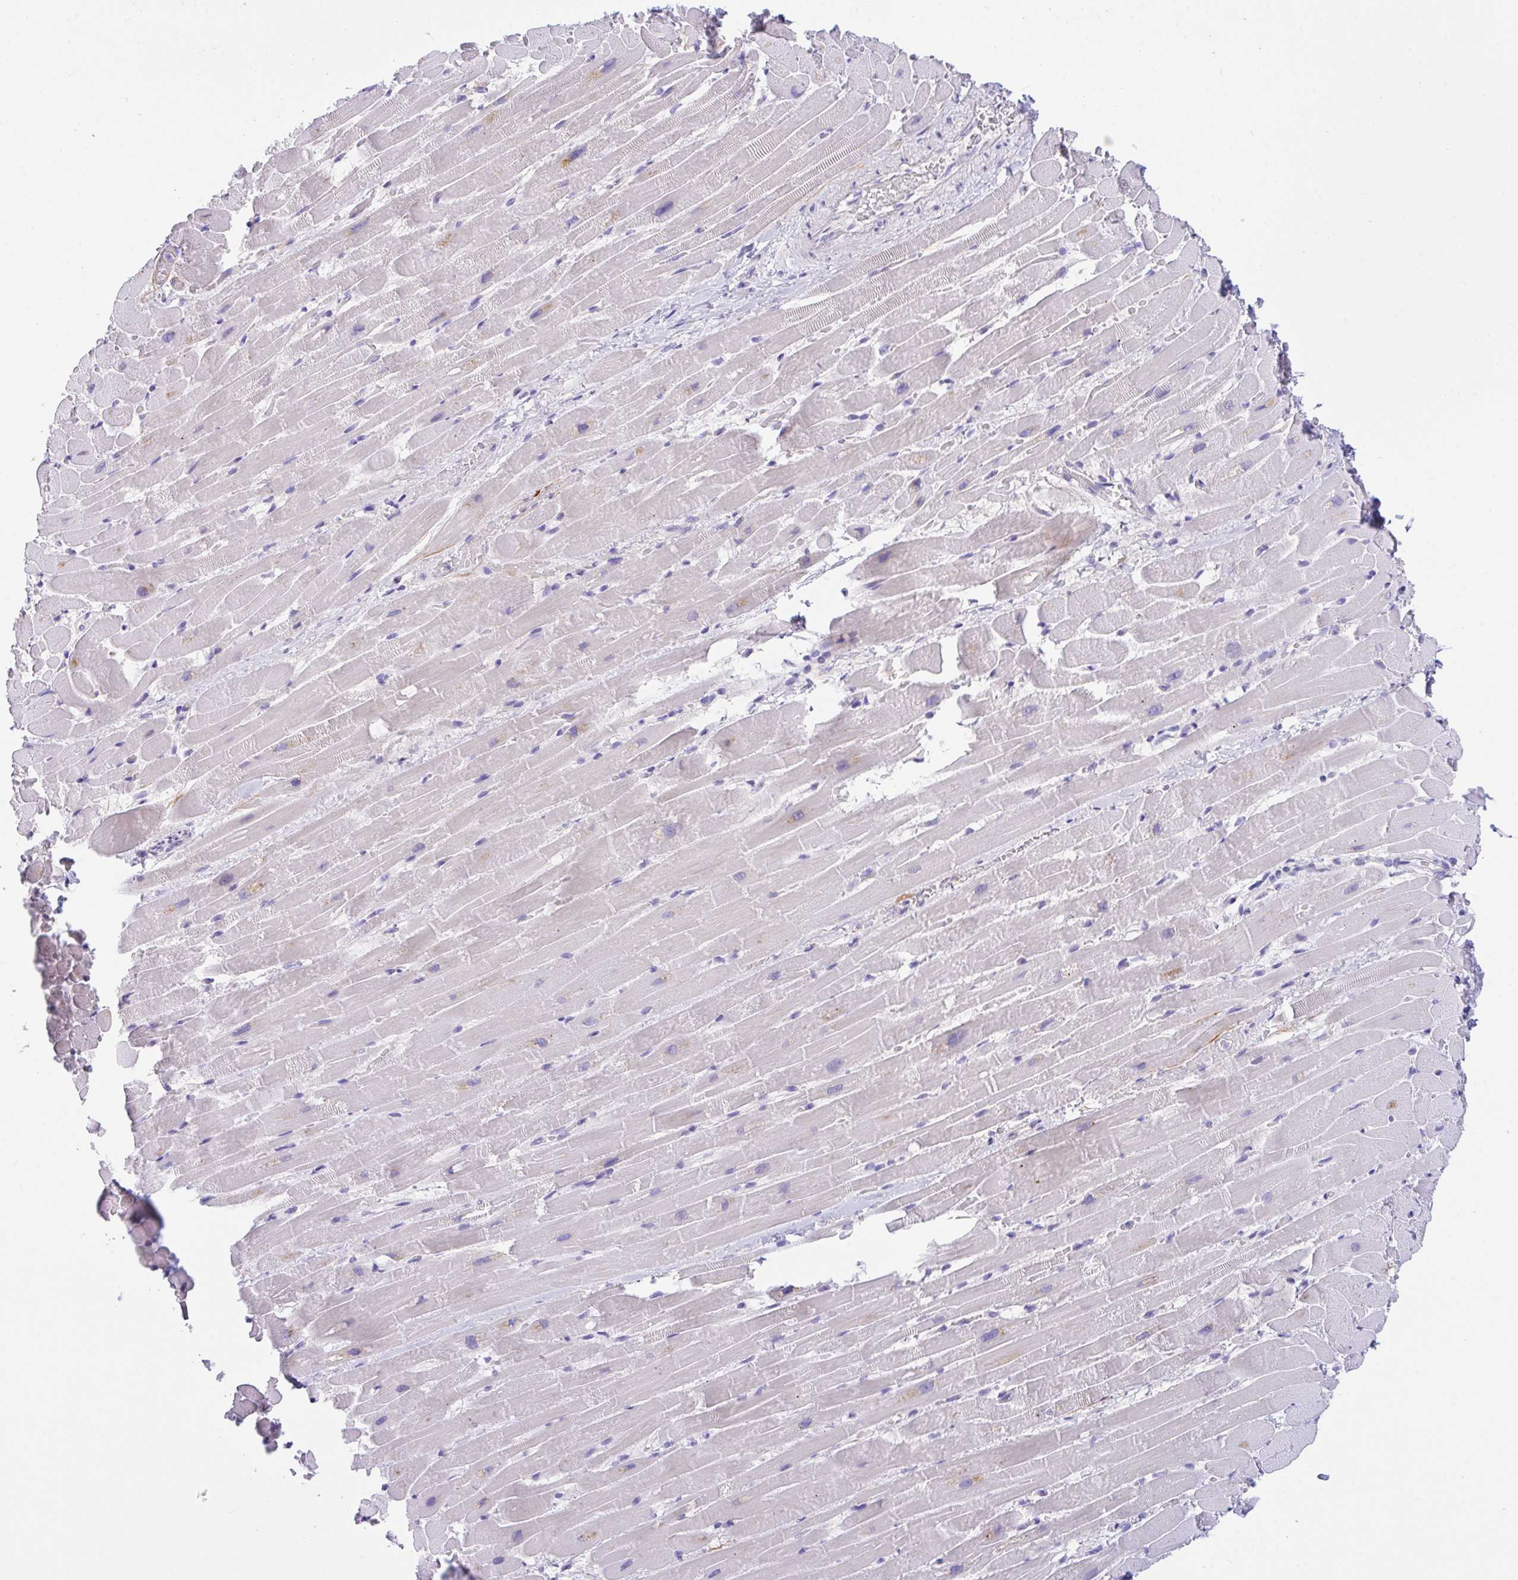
{"staining": {"intensity": "weak", "quantity": "<25%", "location": "cytoplasmic/membranous"}, "tissue": "heart muscle", "cell_type": "Cardiomyocytes", "image_type": "normal", "snomed": [{"axis": "morphology", "description": "Normal tissue, NOS"}, {"axis": "topography", "description": "Heart"}], "caption": "IHC photomicrograph of benign human heart muscle stained for a protein (brown), which displays no positivity in cardiomyocytes.", "gene": "FBXL20", "patient": {"sex": "male", "age": 37}}